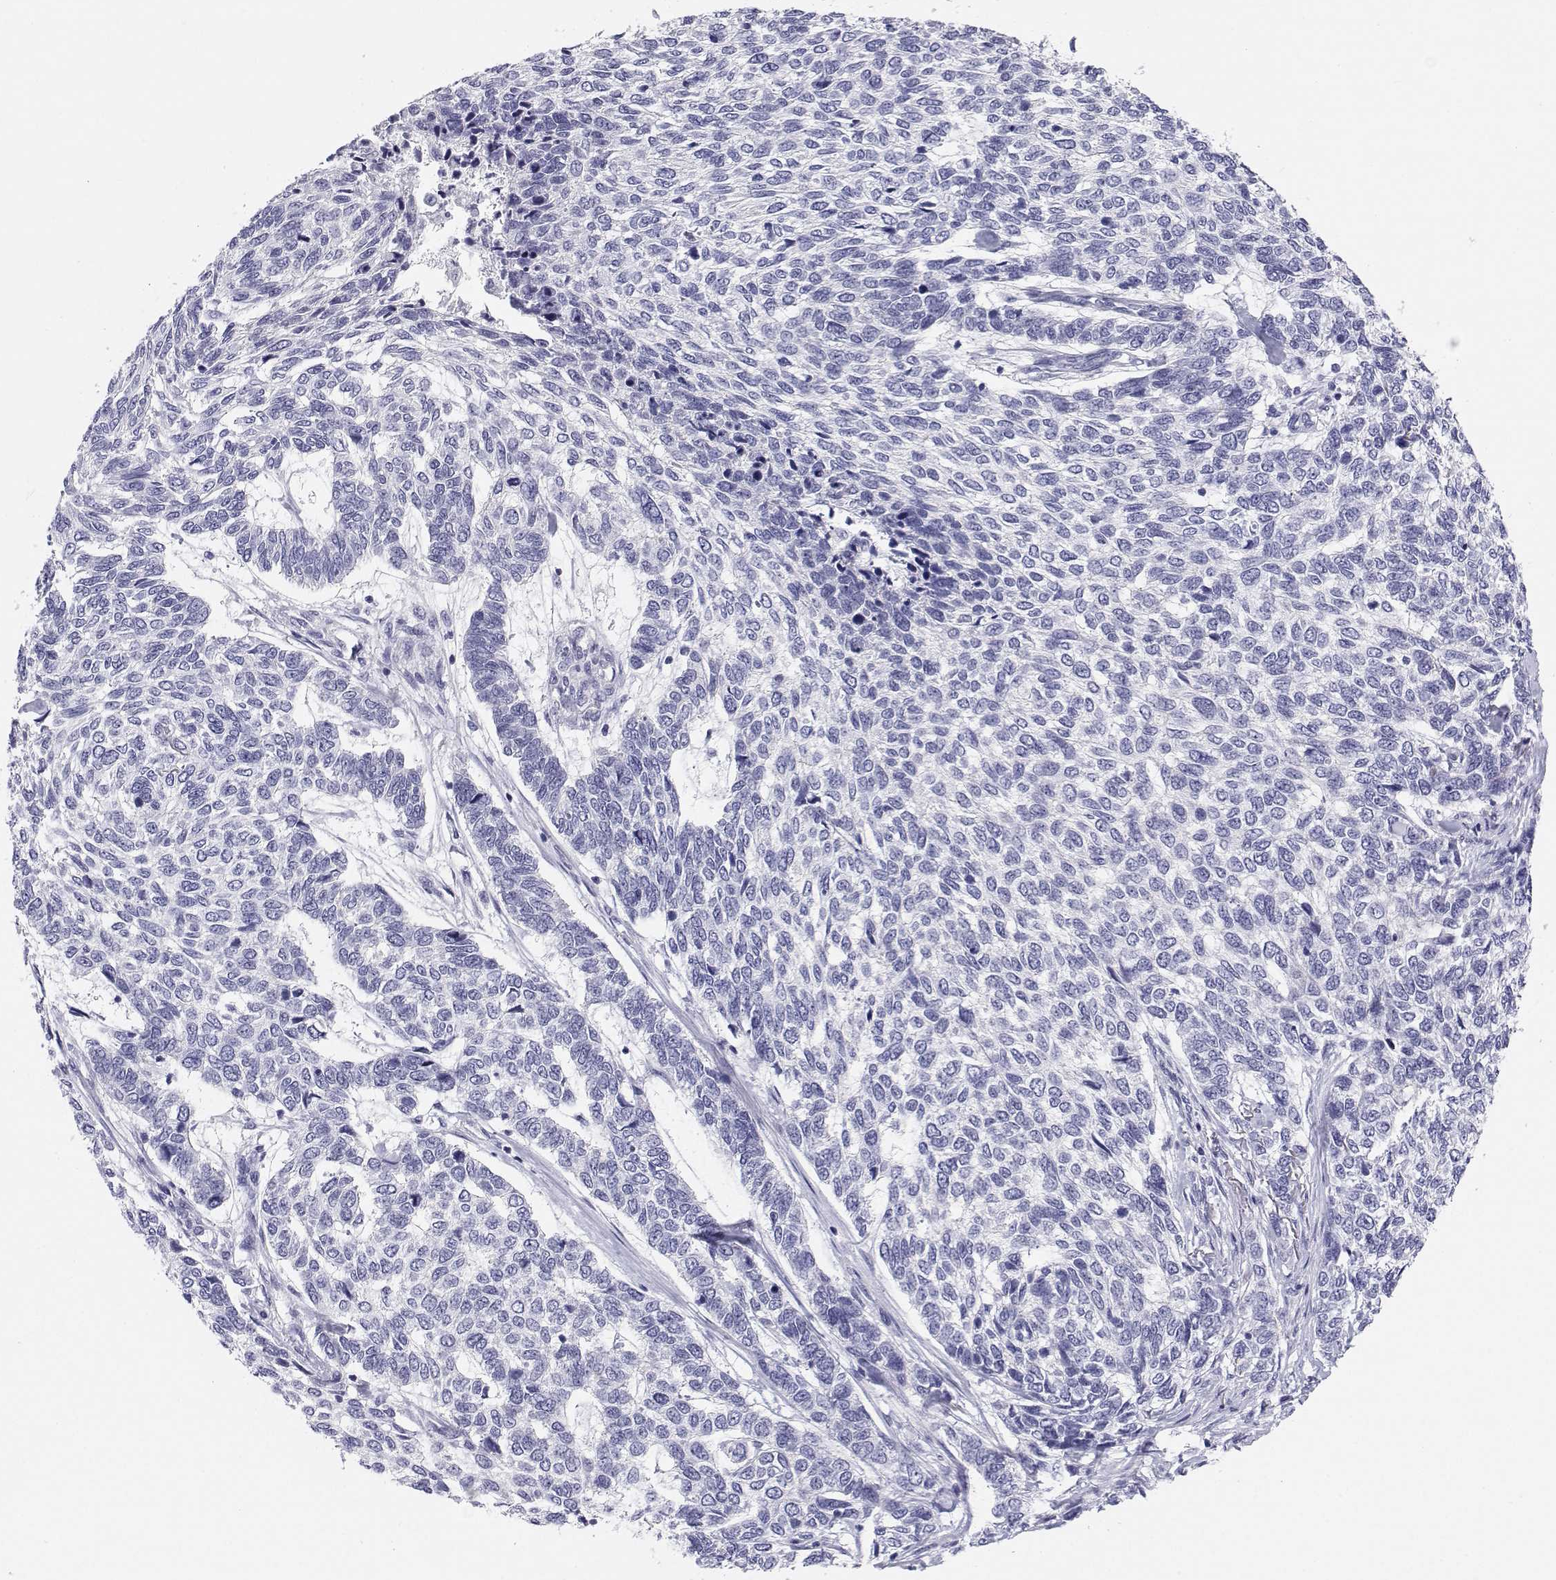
{"staining": {"intensity": "negative", "quantity": "none", "location": "none"}, "tissue": "skin cancer", "cell_type": "Tumor cells", "image_type": "cancer", "snomed": [{"axis": "morphology", "description": "Basal cell carcinoma"}, {"axis": "topography", "description": "Skin"}], "caption": "An image of human skin cancer (basal cell carcinoma) is negative for staining in tumor cells.", "gene": "BHMT", "patient": {"sex": "female", "age": 65}}